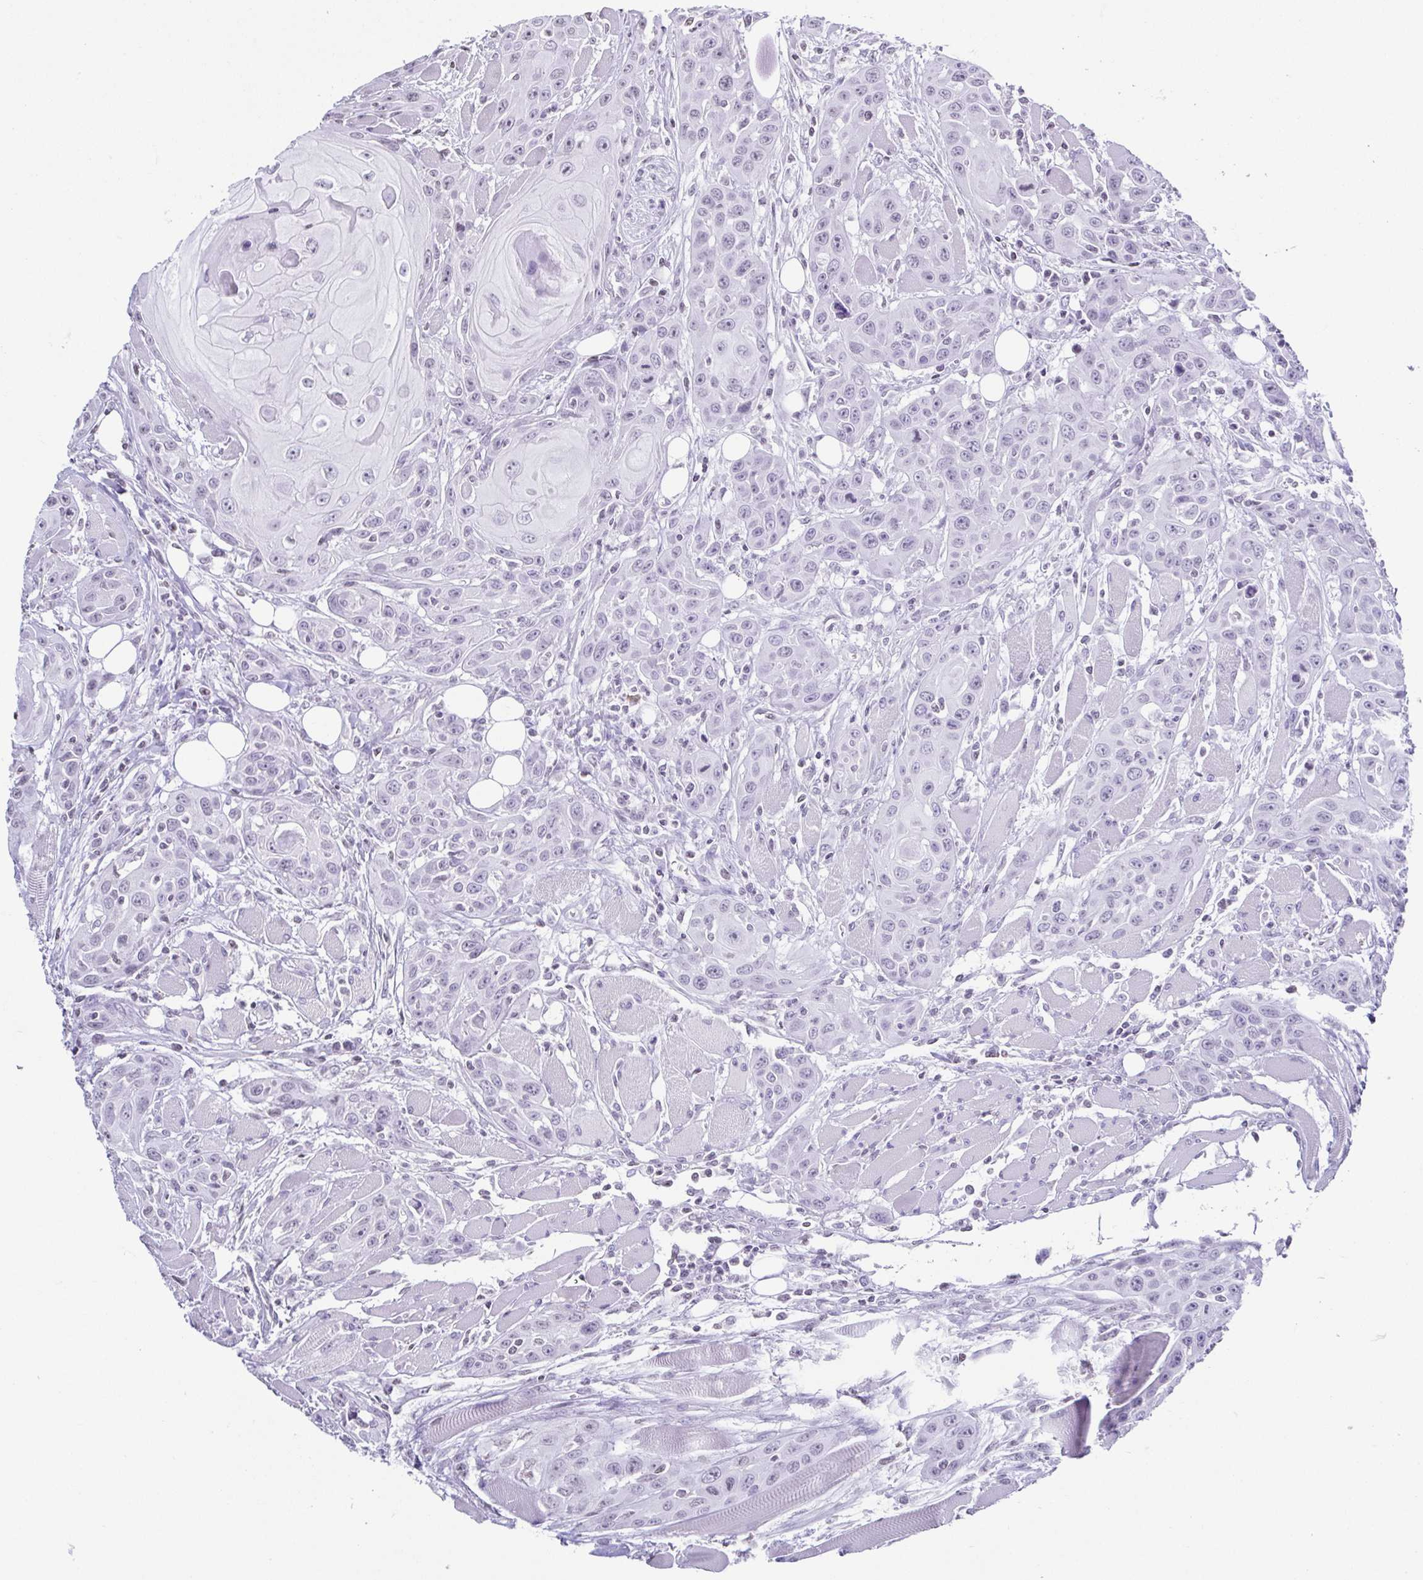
{"staining": {"intensity": "negative", "quantity": "none", "location": "none"}, "tissue": "head and neck cancer", "cell_type": "Tumor cells", "image_type": "cancer", "snomed": [{"axis": "morphology", "description": "Squamous cell carcinoma, NOS"}, {"axis": "topography", "description": "Head-Neck"}], "caption": "Immunohistochemistry (IHC) of human head and neck squamous cell carcinoma demonstrates no positivity in tumor cells.", "gene": "VCY1B", "patient": {"sex": "female", "age": 80}}